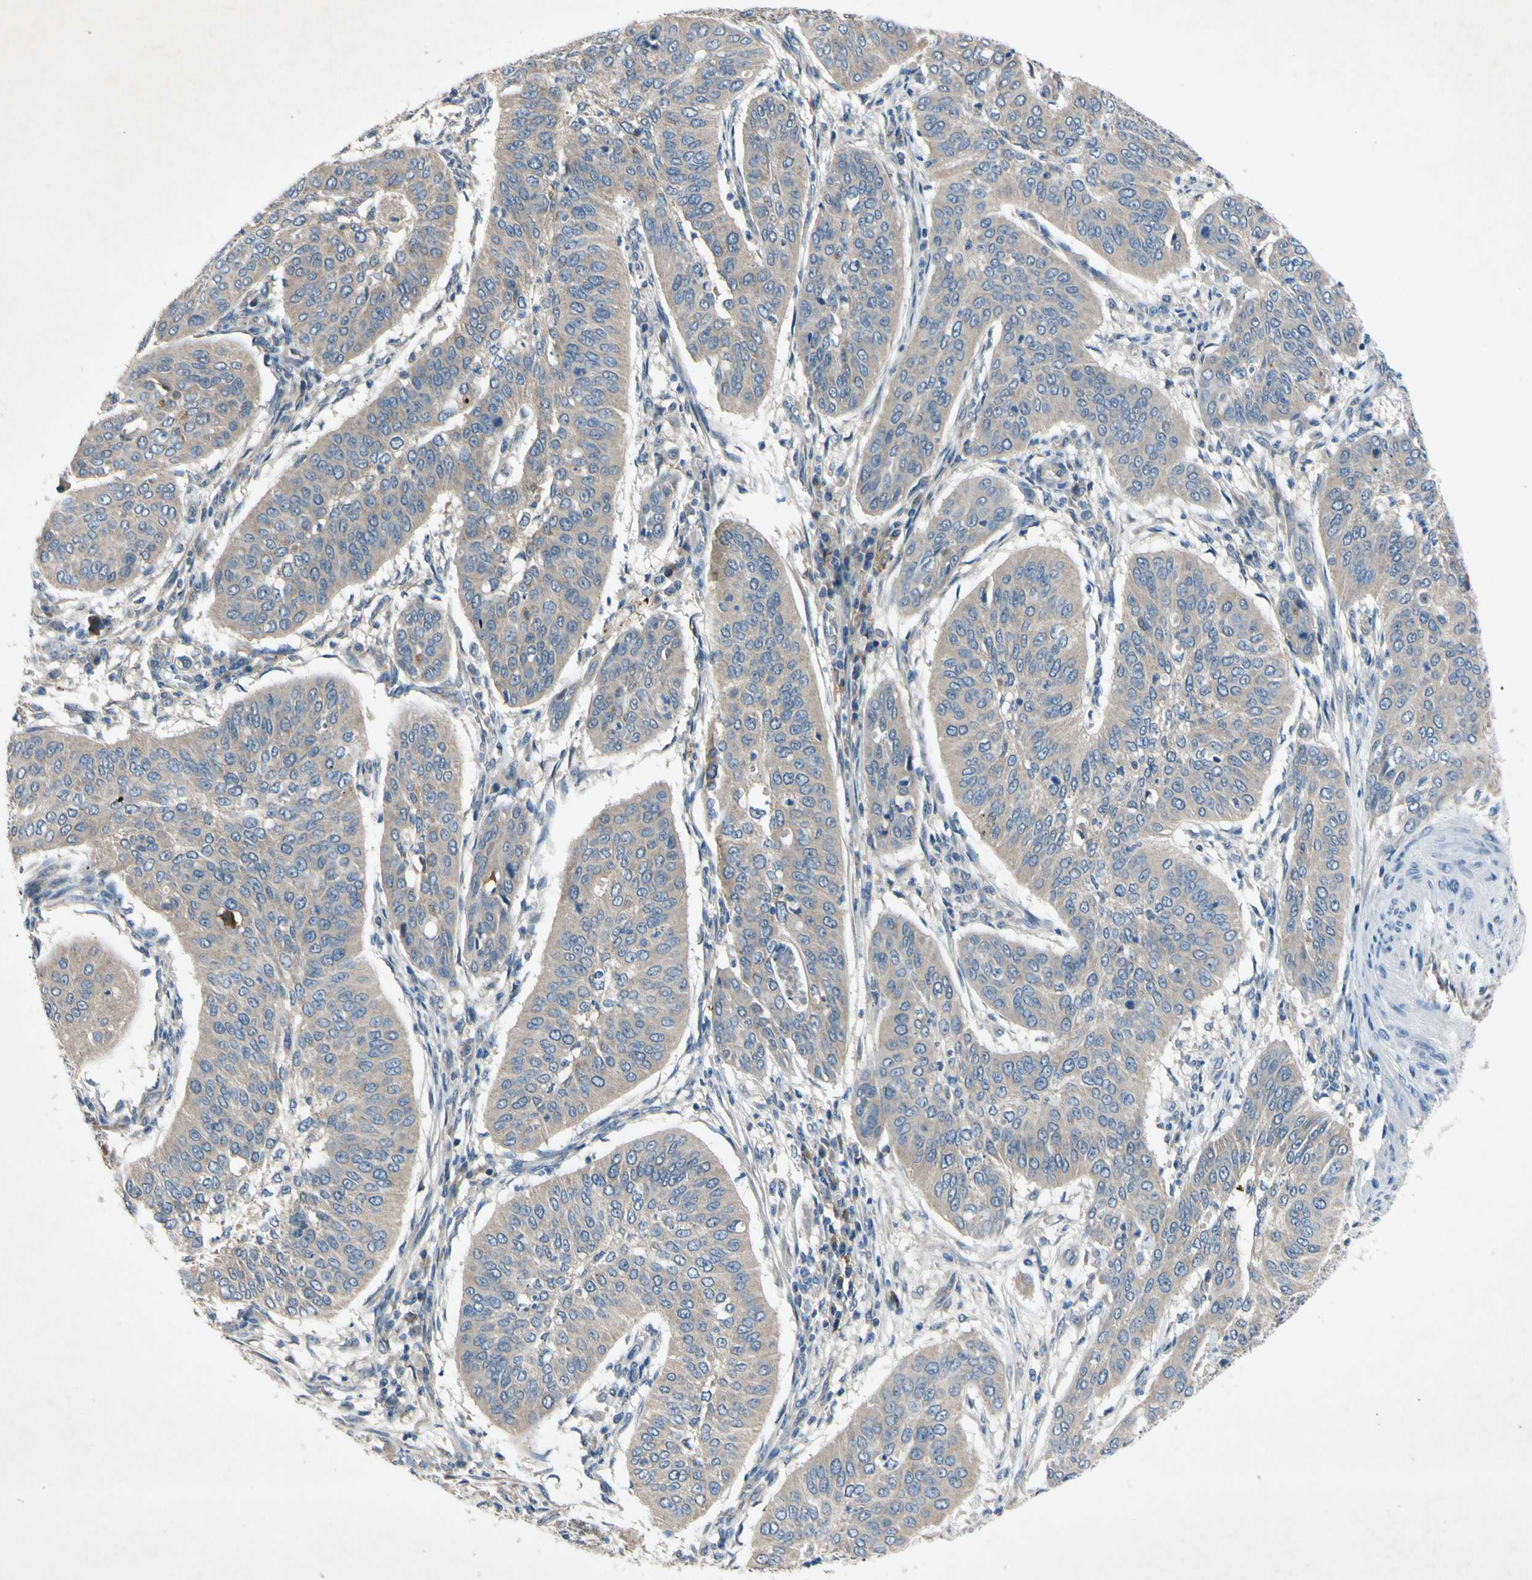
{"staining": {"intensity": "weak", "quantity": ">75%", "location": "cytoplasmic/membranous"}, "tissue": "cervical cancer", "cell_type": "Tumor cells", "image_type": "cancer", "snomed": [{"axis": "morphology", "description": "Normal tissue, NOS"}, {"axis": "morphology", "description": "Squamous cell carcinoma, NOS"}, {"axis": "topography", "description": "Cervix"}], "caption": "This is an image of immunohistochemistry staining of squamous cell carcinoma (cervical), which shows weak positivity in the cytoplasmic/membranous of tumor cells.", "gene": "HILPDA", "patient": {"sex": "female", "age": 39}}